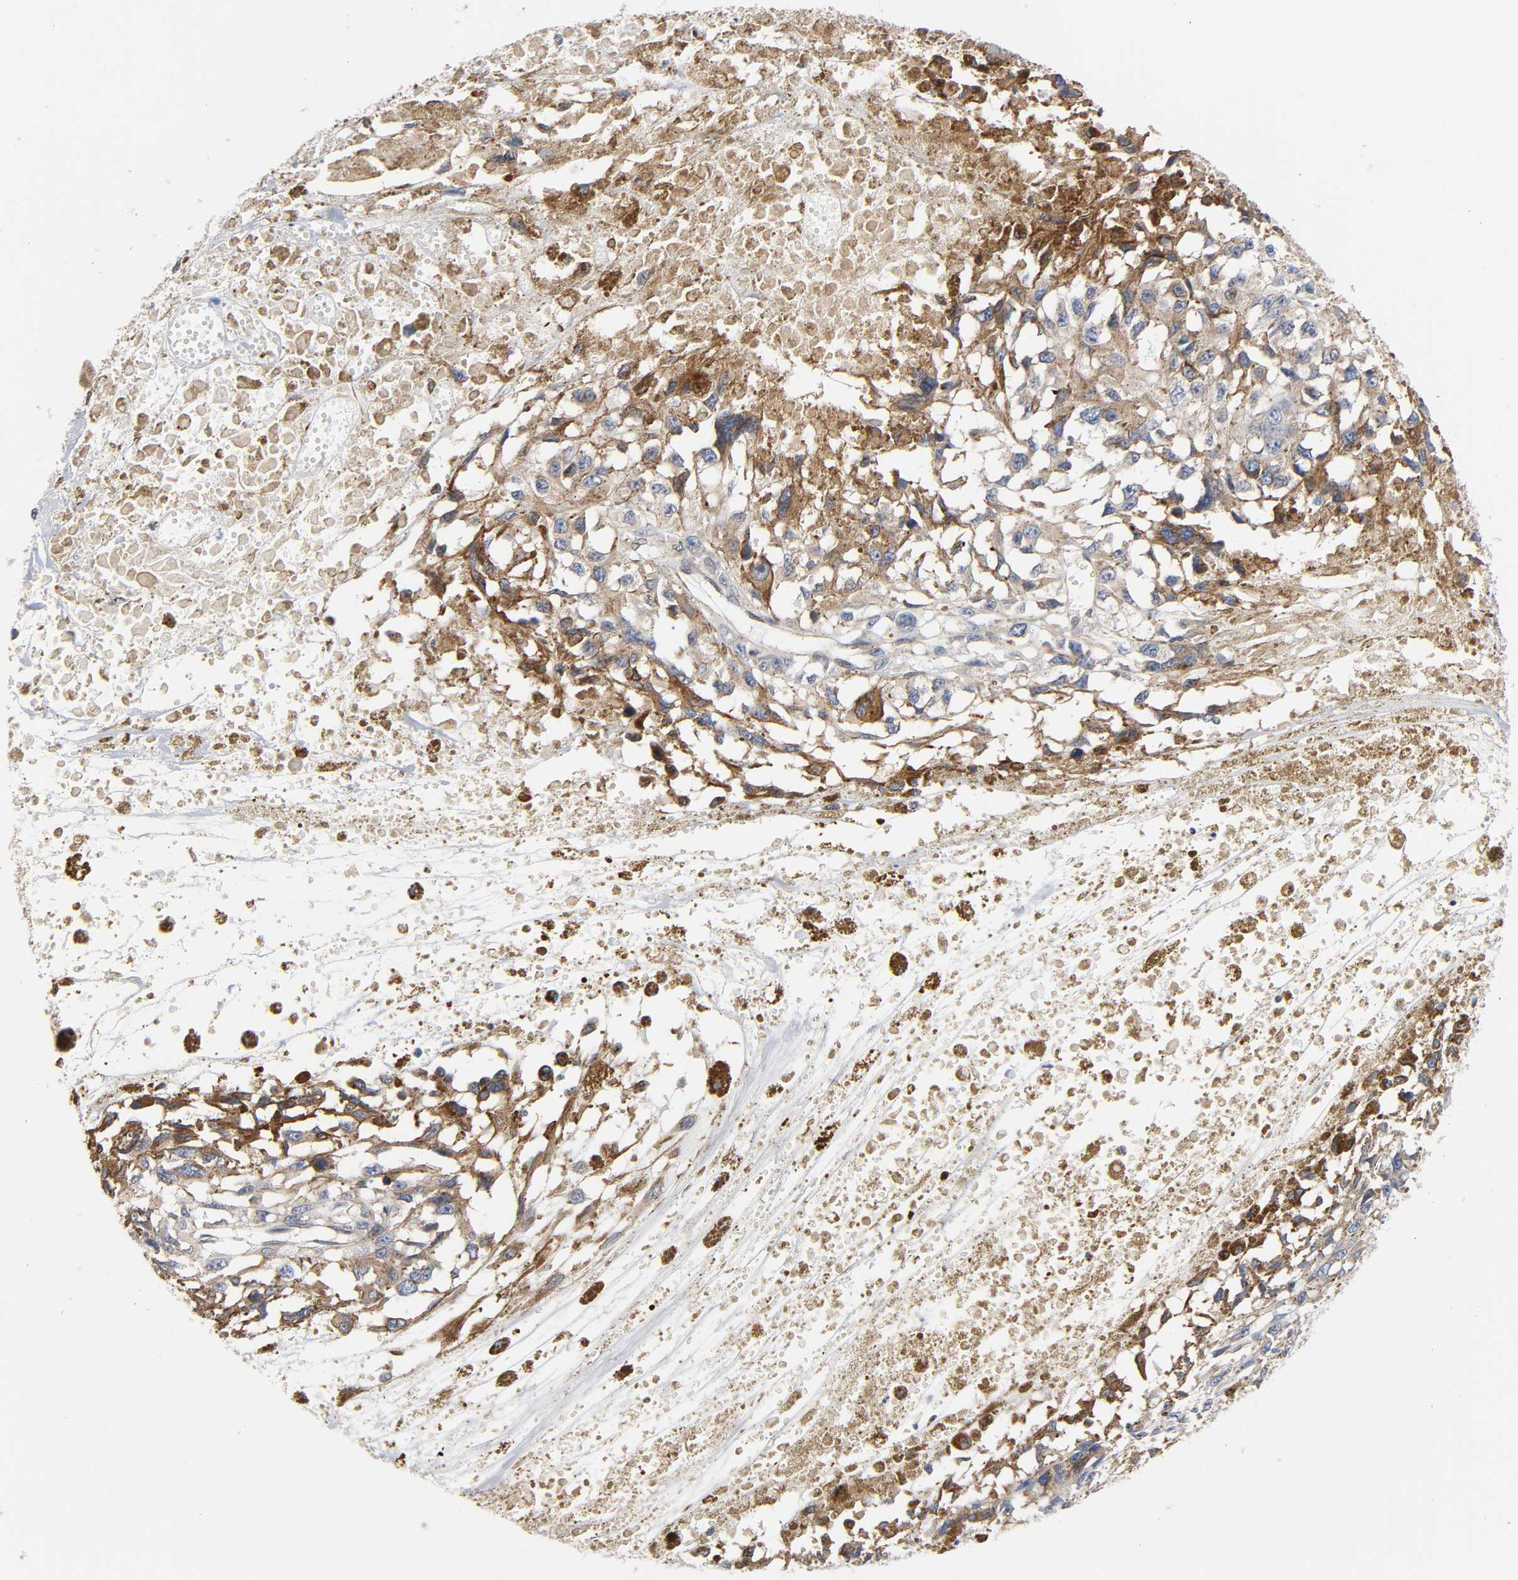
{"staining": {"intensity": "moderate", "quantity": "25%-75%", "location": "cytoplasmic/membranous"}, "tissue": "melanoma", "cell_type": "Tumor cells", "image_type": "cancer", "snomed": [{"axis": "morphology", "description": "Malignant melanoma, Metastatic site"}, {"axis": "topography", "description": "Lymph node"}], "caption": "Malignant melanoma (metastatic site) stained for a protein (brown) reveals moderate cytoplasmic/membranous positive staining in about 25%-75% of tumor cells.", "gene": "ASB6", "patient": {"sex": "male", "age": 59}}